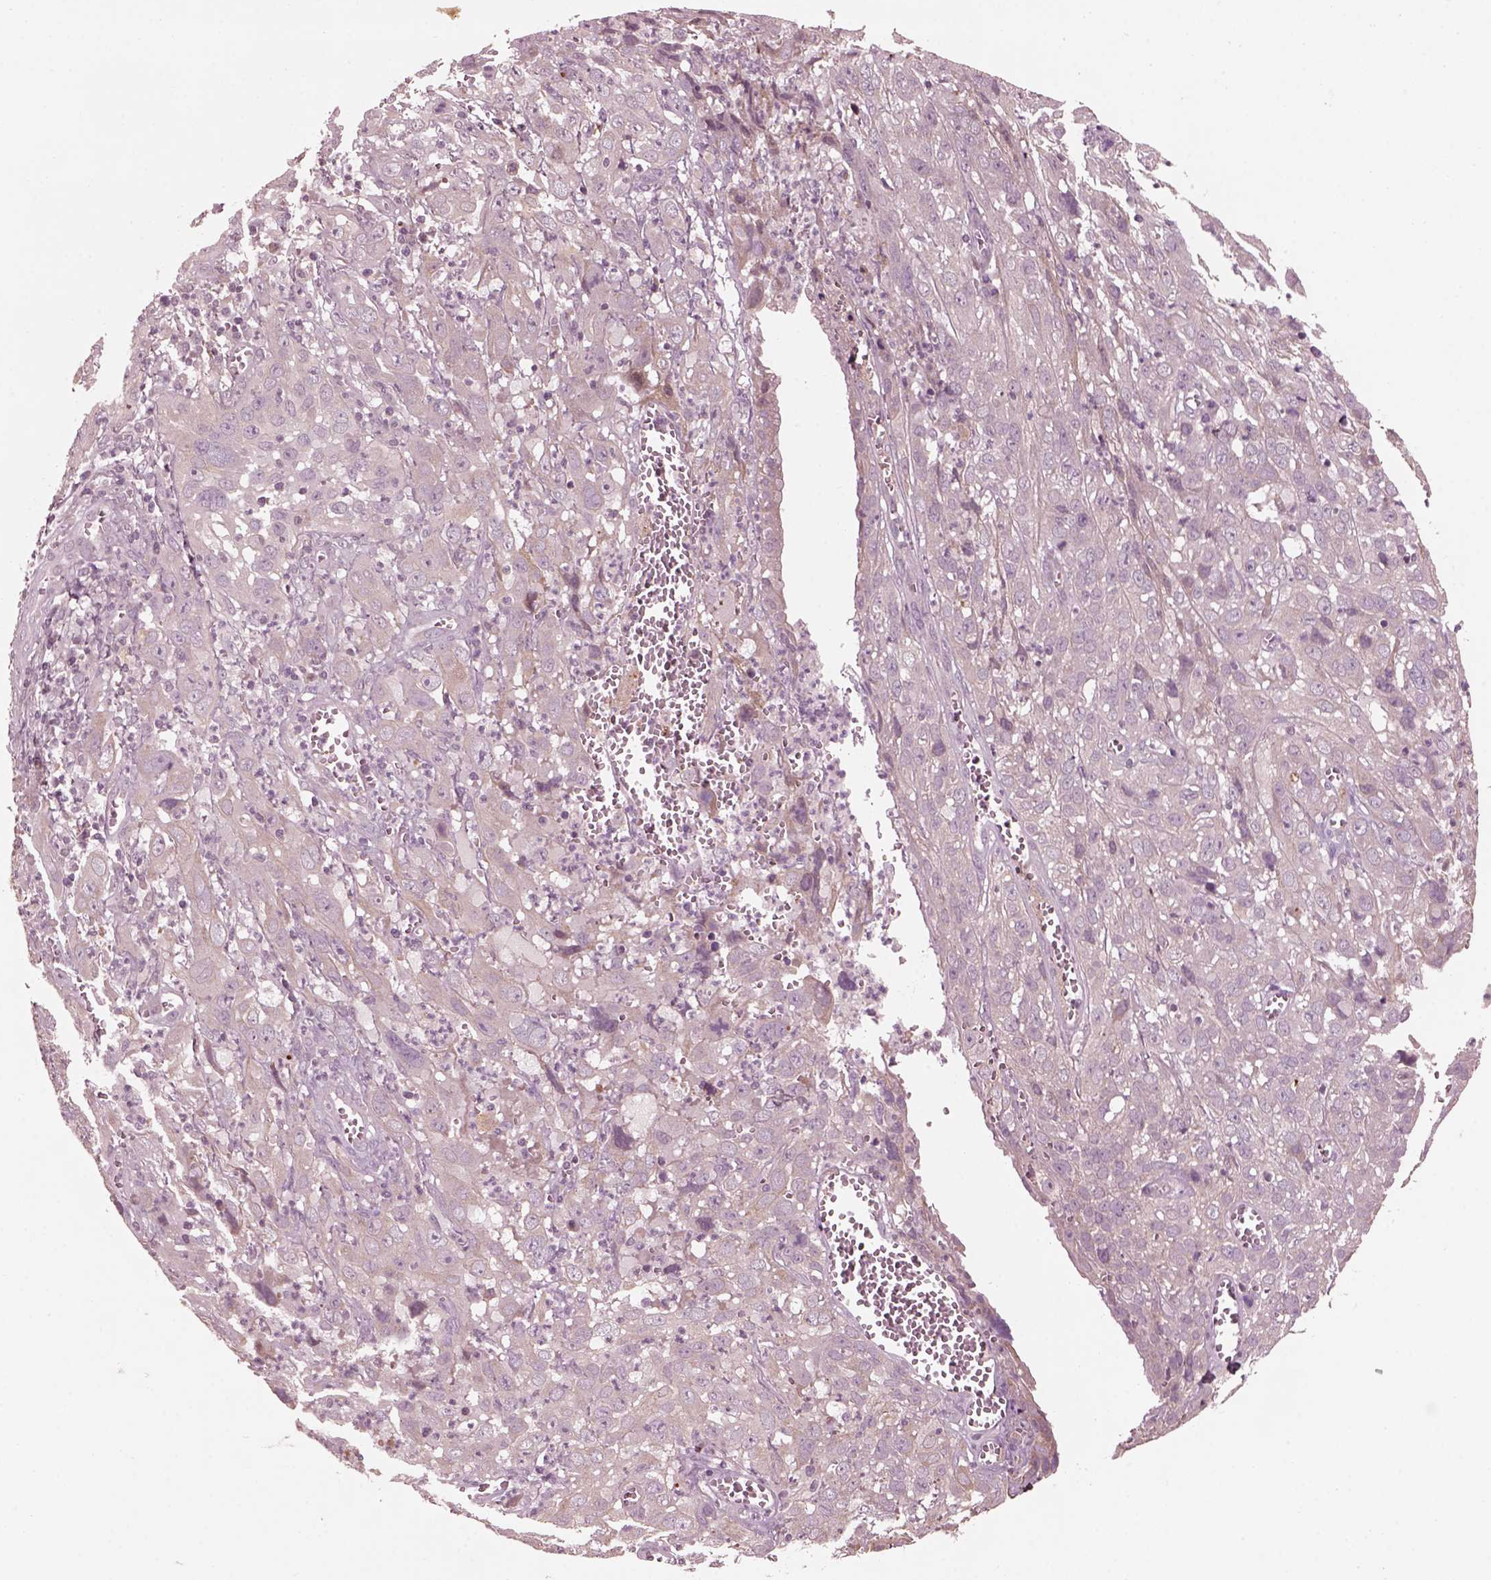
{"staining": {"intensity": "negative", "quantity": "none", "location": "none"}, "tissue": "cervical cancer", "cell_type": "Tumor cells", "image_type": "cancer", "snomed": [{"axis": "morphology", "description": "Squamous cell carcinoma, NOS"}, {"axis": "topography", "description": "Cervix"}], "caption": "An image of human cervical cancer (squamous cell carcinoma) is negative for staining in tumor cells. Nuclei are stained in blue.", "gene": "EFEMP1", "patient": {"sex": "female", "age": 32}}